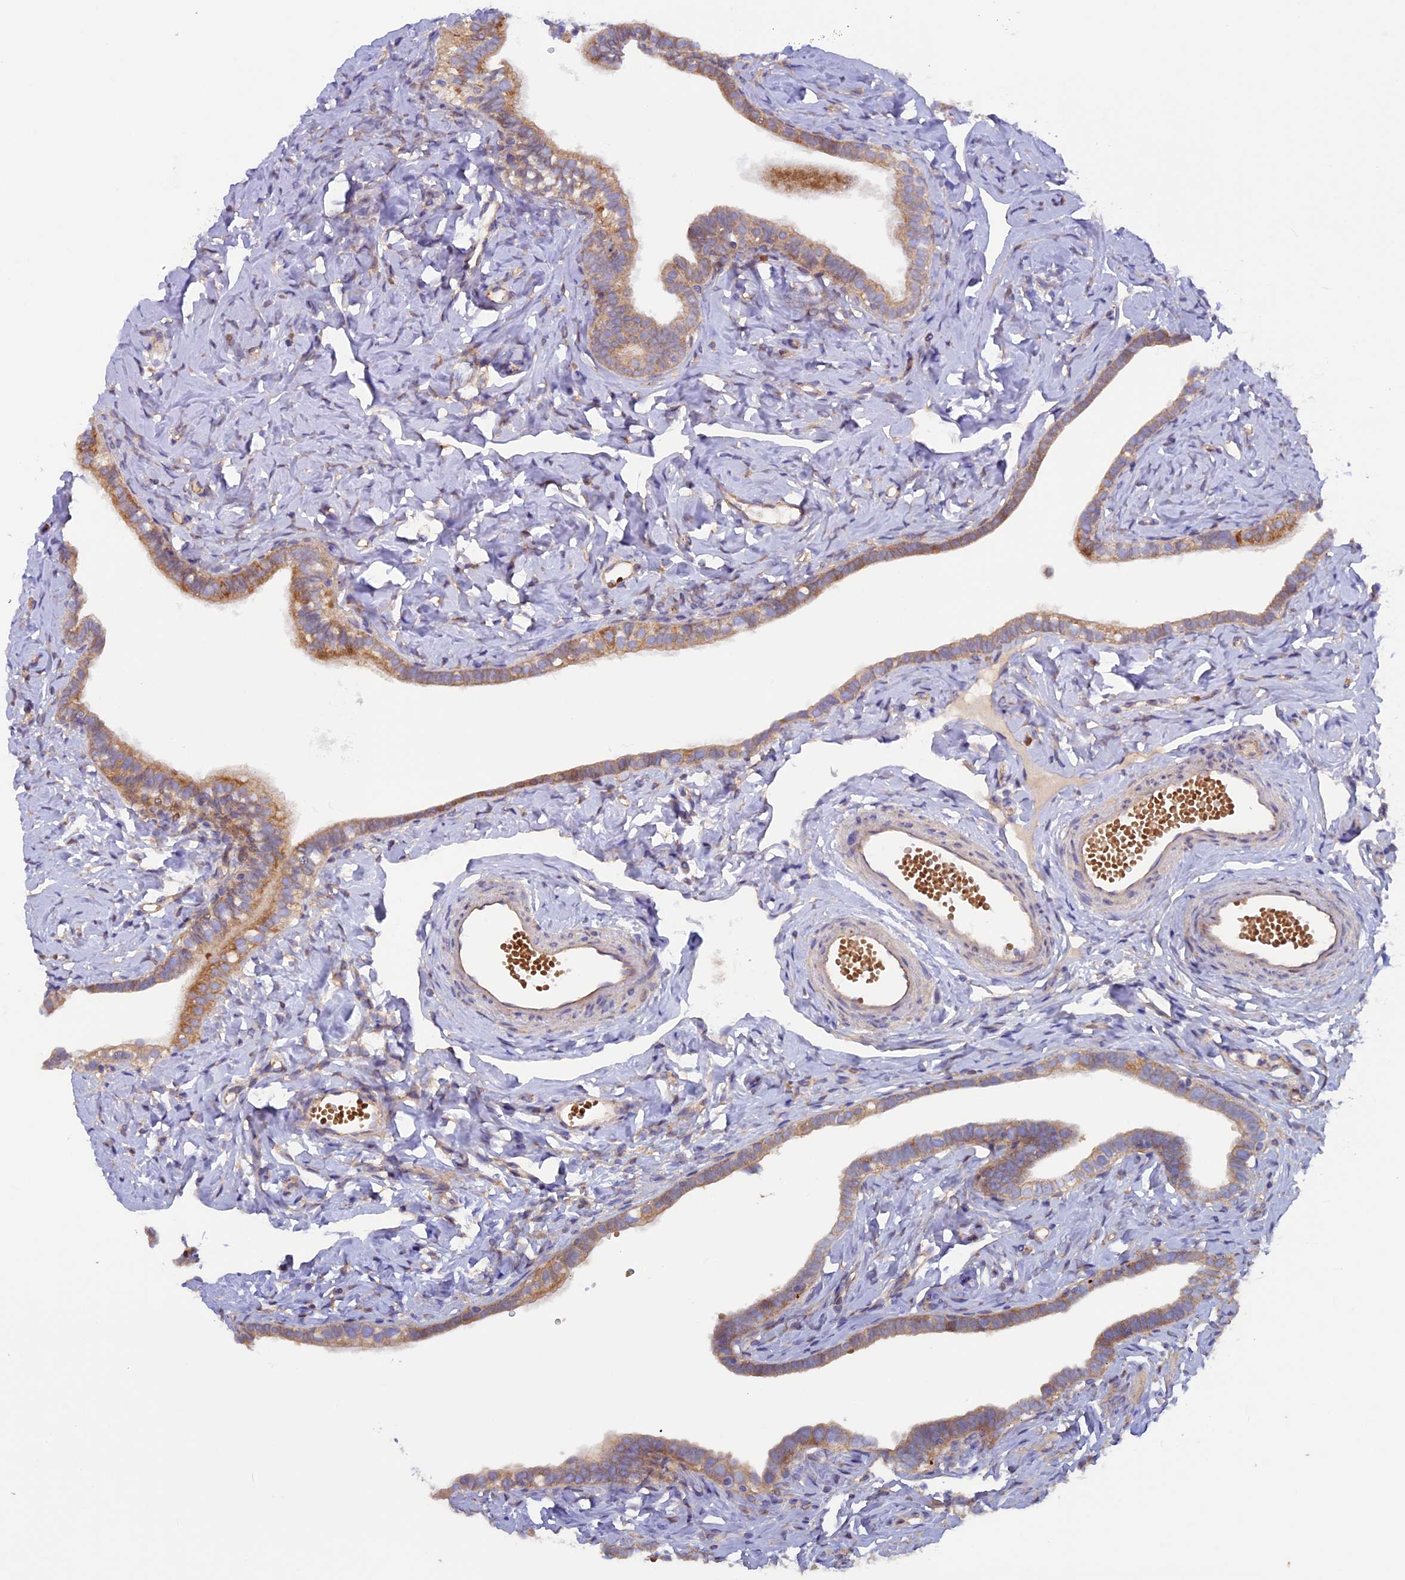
{"staining": {"intensity": "moderate", "quantity": ">75%", "location": "cytoplasmic/membranous"}, "tissue": "fallopian tube", "cell_type": "Glandular cells", "image_type": "normal", "snomed": [{"axis": "morphology", "description": "Normal tissue, NOS"}, {"axis": "topography", "description": "Fallopian tube"}], "caption": "An immunohistochemistry image of unremarkable tissue is shown. Protein staining in brown highlights moderate cytoplasmic/membranous positivity in fallopian tube within glandular cells.", "gene": "DUS3L", "patient": {"sex": "female", "age": 66}}